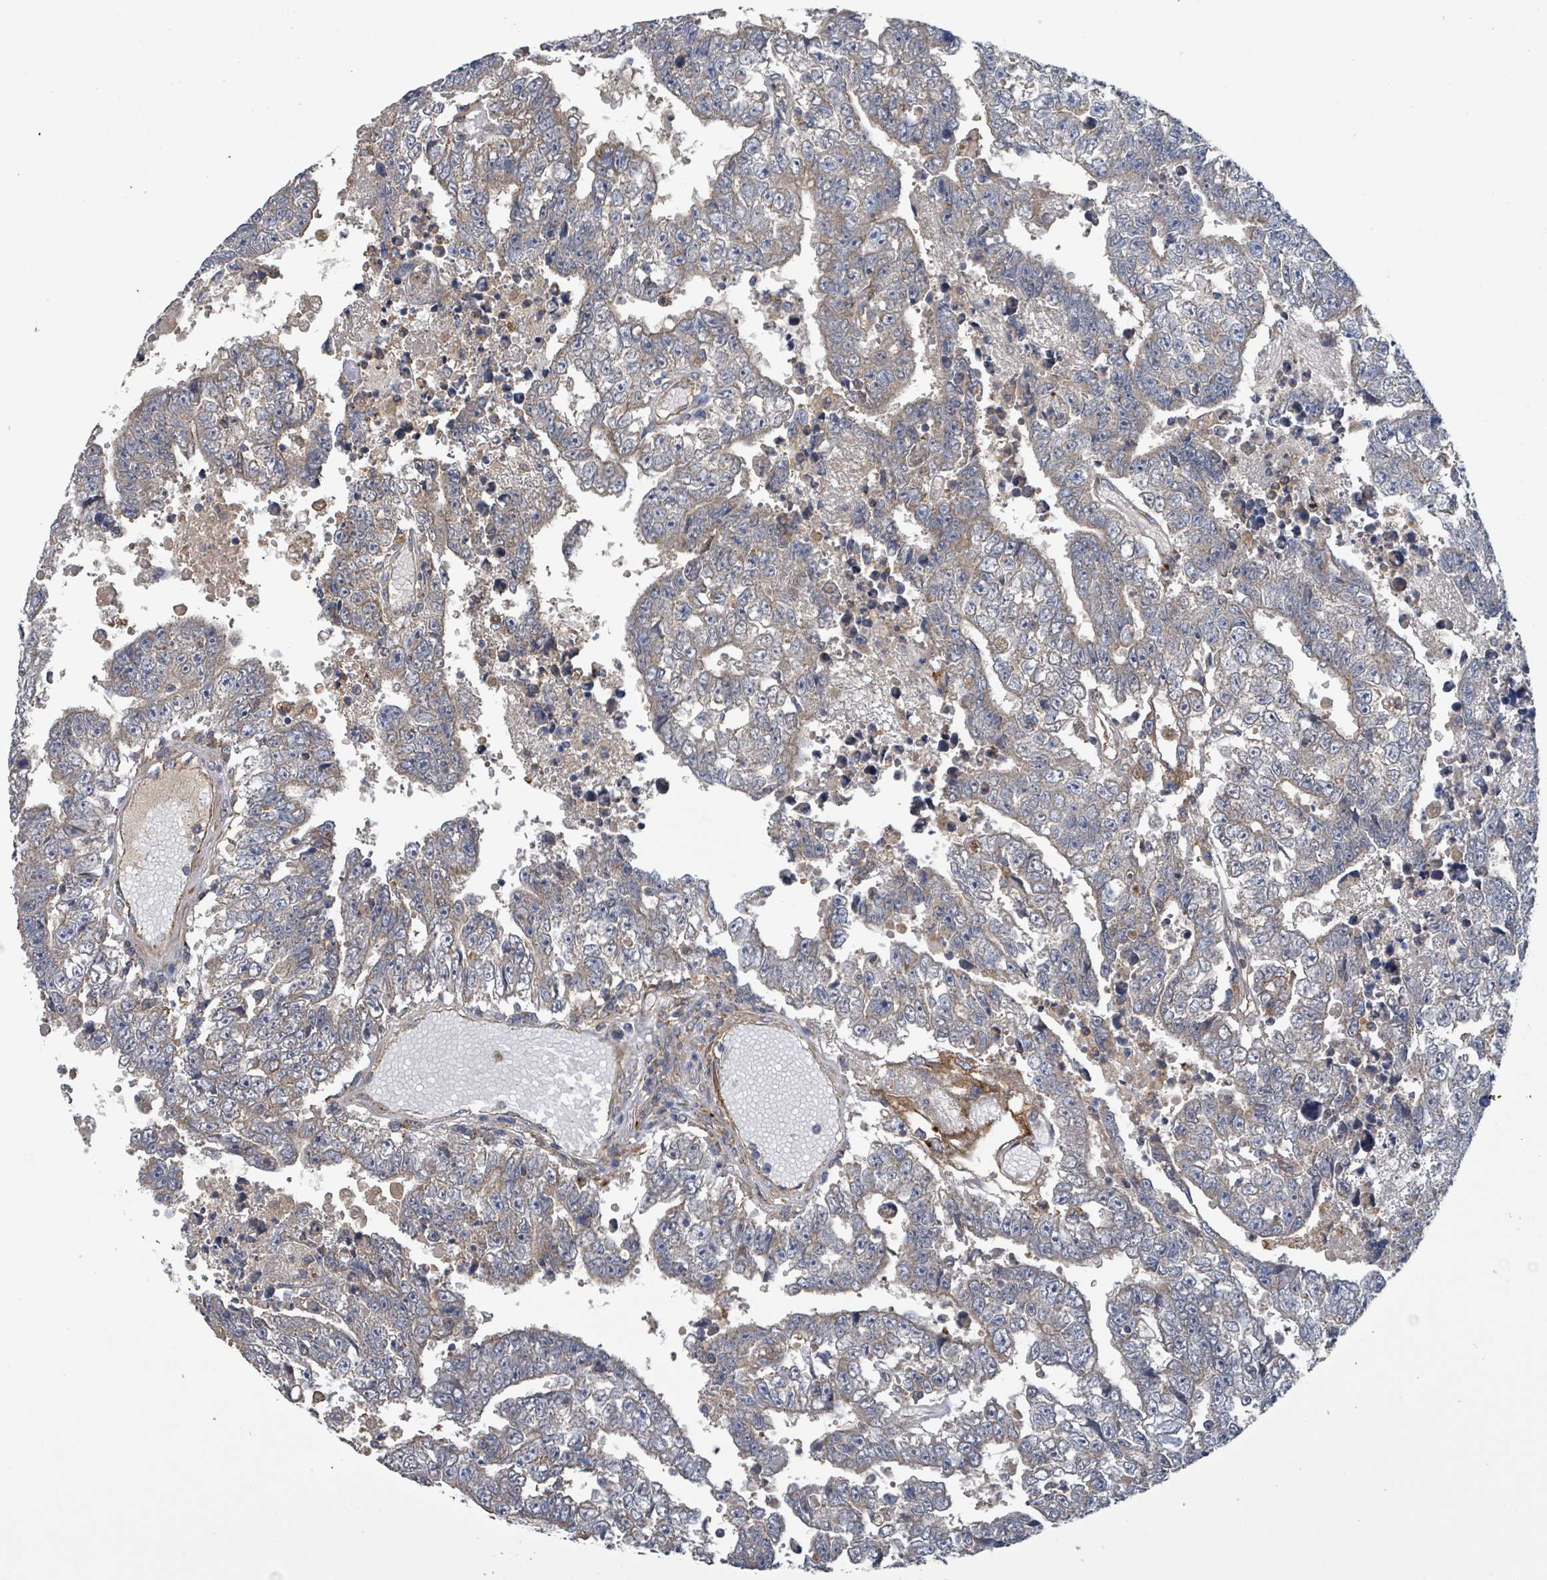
{"staining": {"intensity": "weak", "quantity": "25%-75%", "location": "cytoplasmic/membranous"}, "tissue": "testis cancer", "cell_type": "Tumor cells", "image_type": "cancer", "snomed": [{"axis": "morphology", "description": "Carcinoma, Embryonal, NOS"}, {"axis": "topography", "description": "Testis"}], "caption": "Brown immunohistochemical staining in human testis cancer (embryonal carcinoma) exhibits weak cytoplasmic/membranous positivity in about 25%-75% of tumor cells.", "gene": "PLAAT1", "patient": {"sex": "male", "age": 25}}